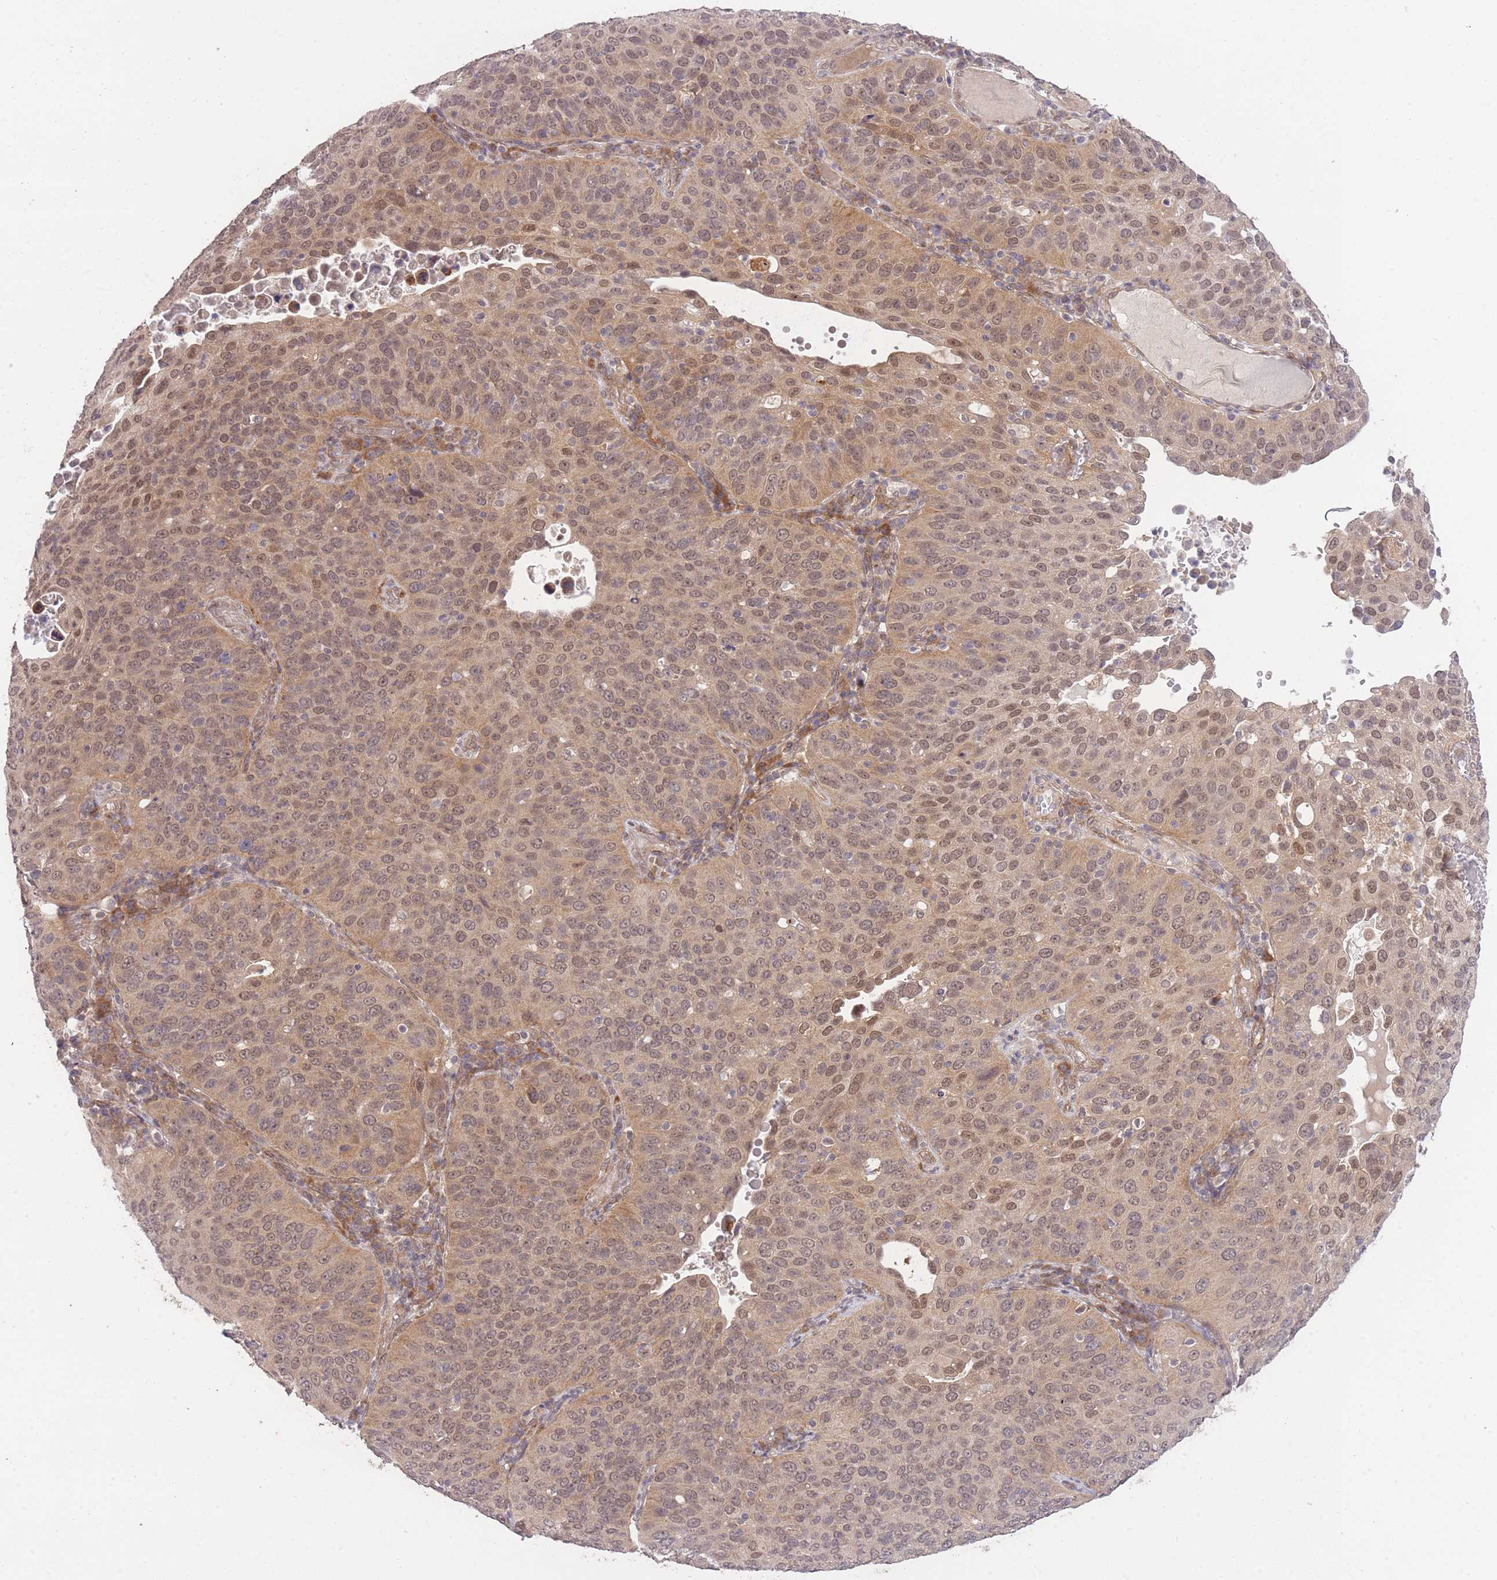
{"staining": {"intensity": "weak", "quantity": "<25%", "location": "cytoplasmic/membranous,nuclear"}, "tissue": "cervical cancer", "cell_type": "Tumor cells", "image_type": "cancer", "snomed": [{"axis": "morphology", "description": "Squamous cell carcinoma, NOS"}, {"axis": "topography", "description": "Cervix"}], "caption": "This is an immunohistochemistry micrograph of human cervical cancer. There is no staining in tumor cells.", "gene": "ELOA2", "patient": {"sex": "female", "age": 36}}